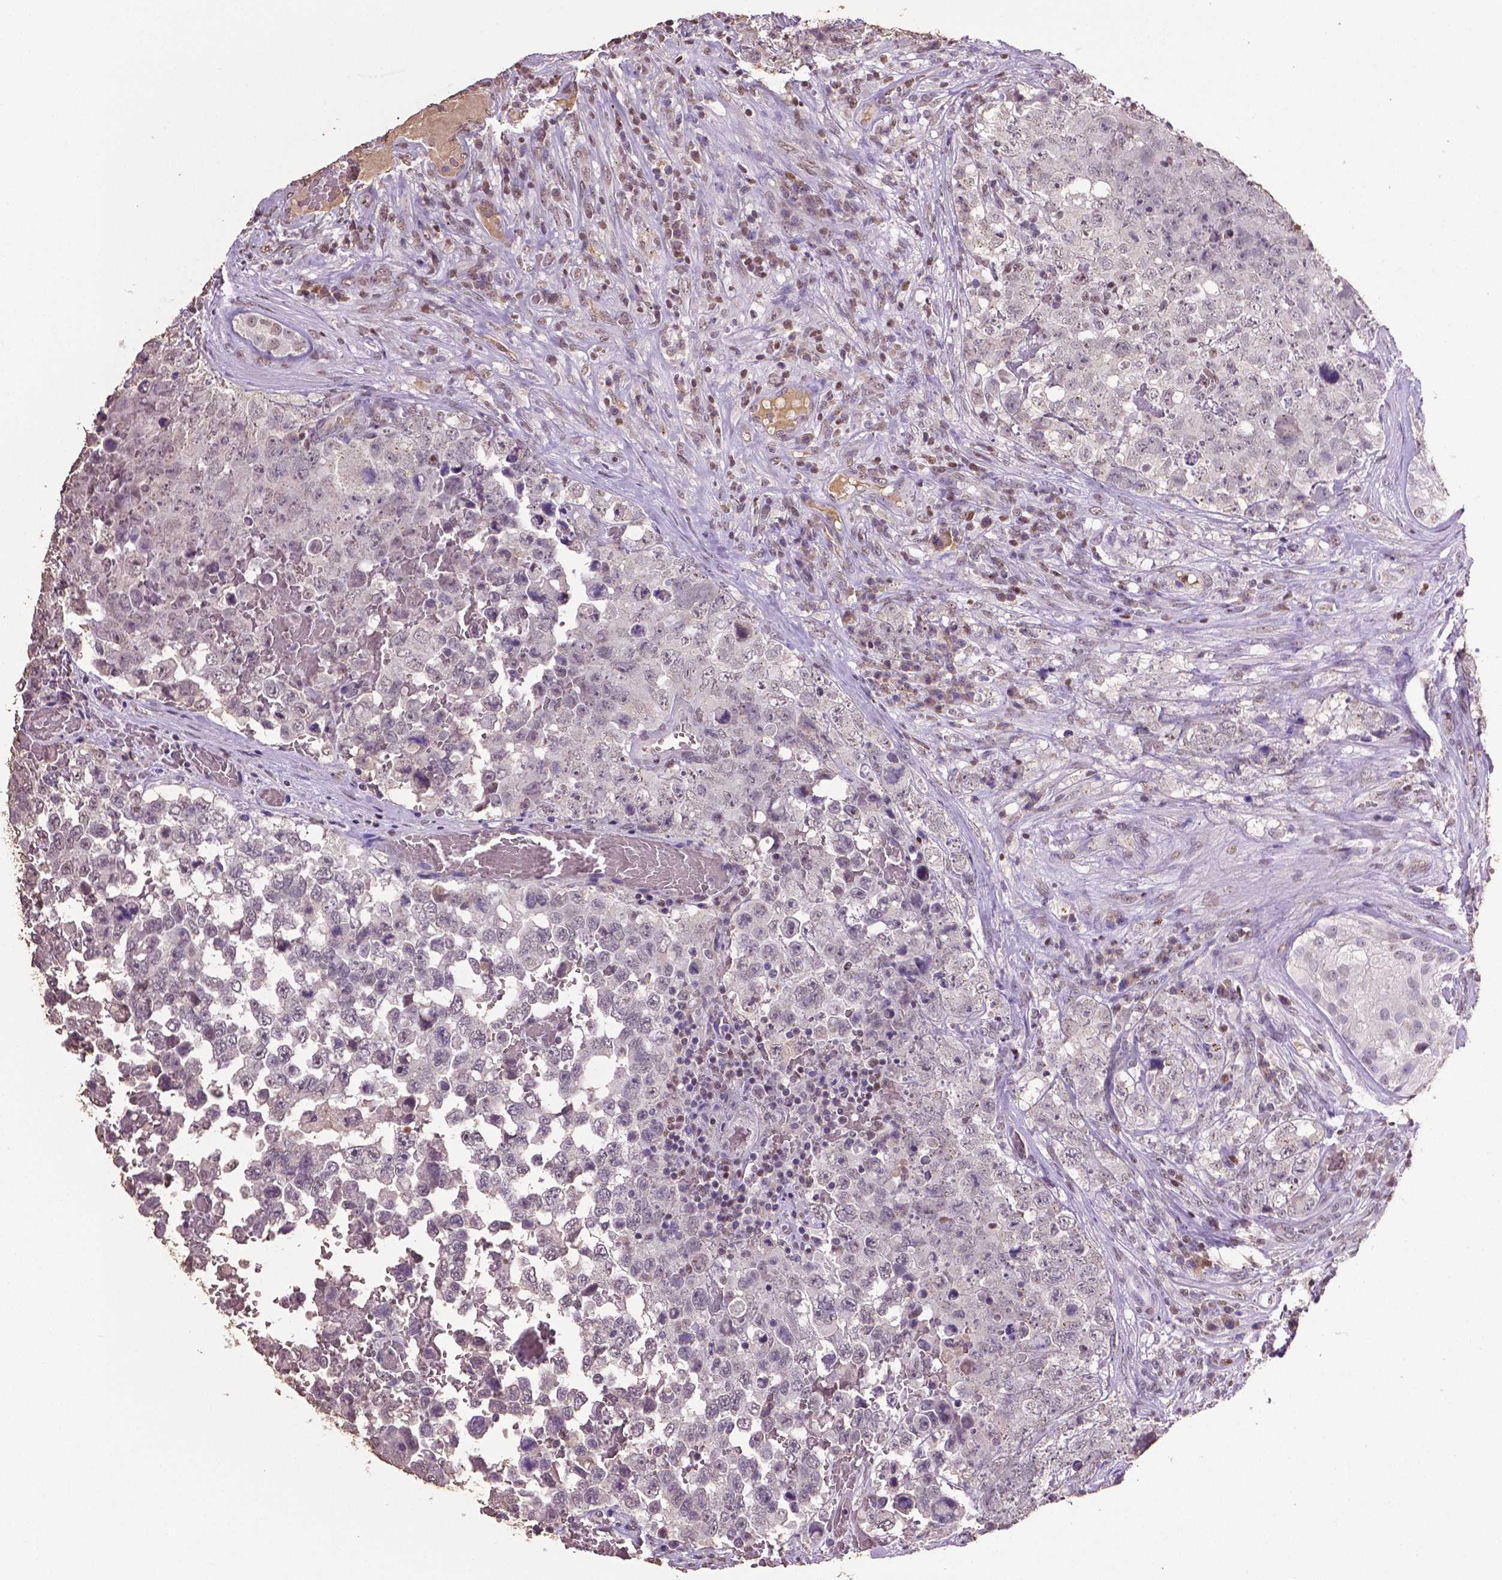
{"staining": {"intensity": "negative", "quantity": "none", "location": "none"}, "tissue": "testis cancer", "cell_type": "Tumor cells", "image_type": "cancer", "snomed": [{"axis": "morphology", "description": "Carcinoma, Embryonal, NOS"}, {"axis": "topography", "description": "Testis"}], "caption": "A high-resolution photomicrograph shows immunohistochemistry staining of testis embryonal carcinoma, which exhibits no significant positivity in tumor cells.", "gene": "RUNX3", "patient": {"sex": "male", "age": 18}}